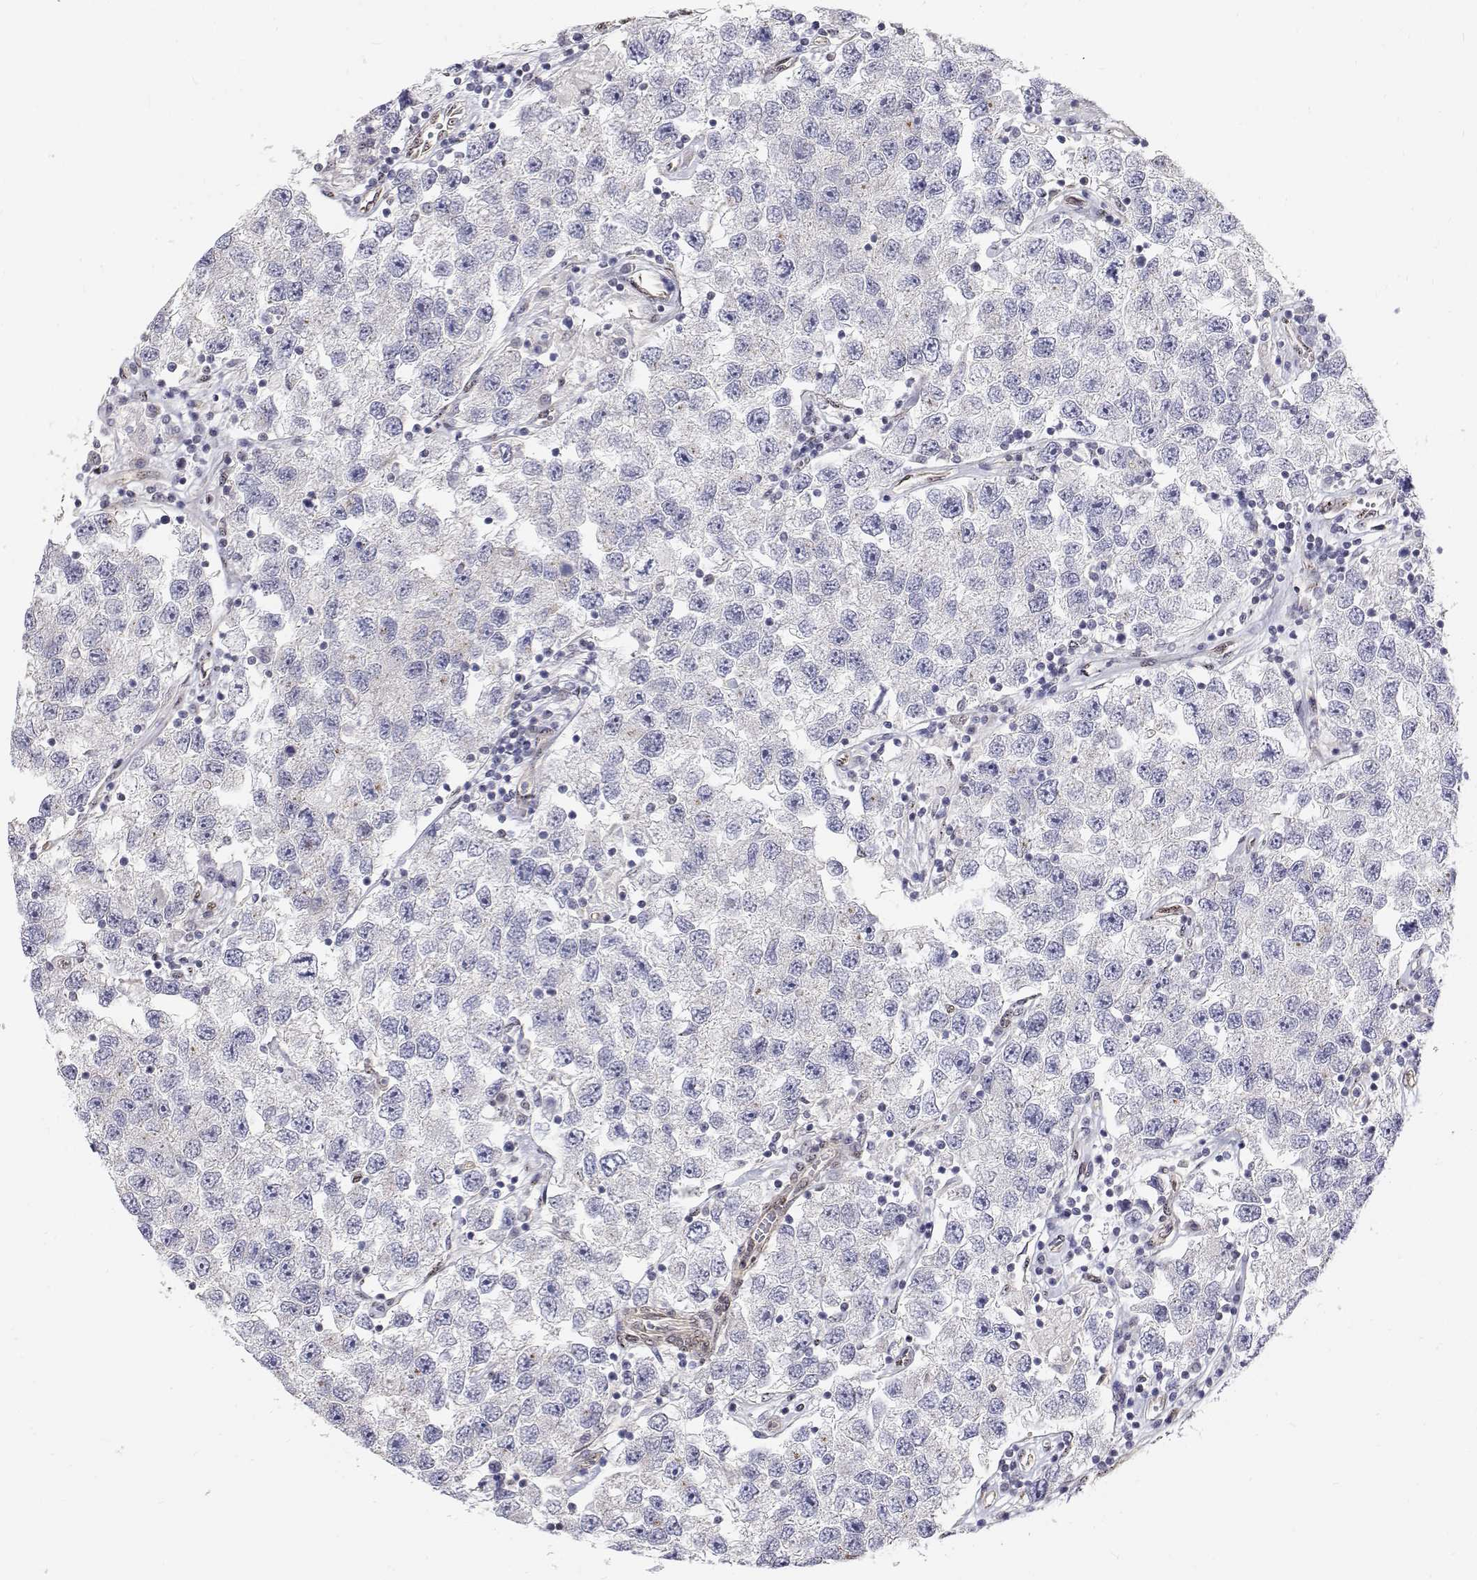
{"staining": {"intensity": "negative", "quantity": "none", "location": "none"}, "tissue": "testis cancer", "cell_type": "Tumor cells", "image_type": "cancer", "snomed": [{"axis": "morphology", "description": "Seminoma, NOS"}, {"axis": "topography", "description": "Testis"}], "caption": "Tumor cells show no significant protein staining in testis cancer.", "gene": "GSDMA", "patient": {"sex": "male", "age": 26}}